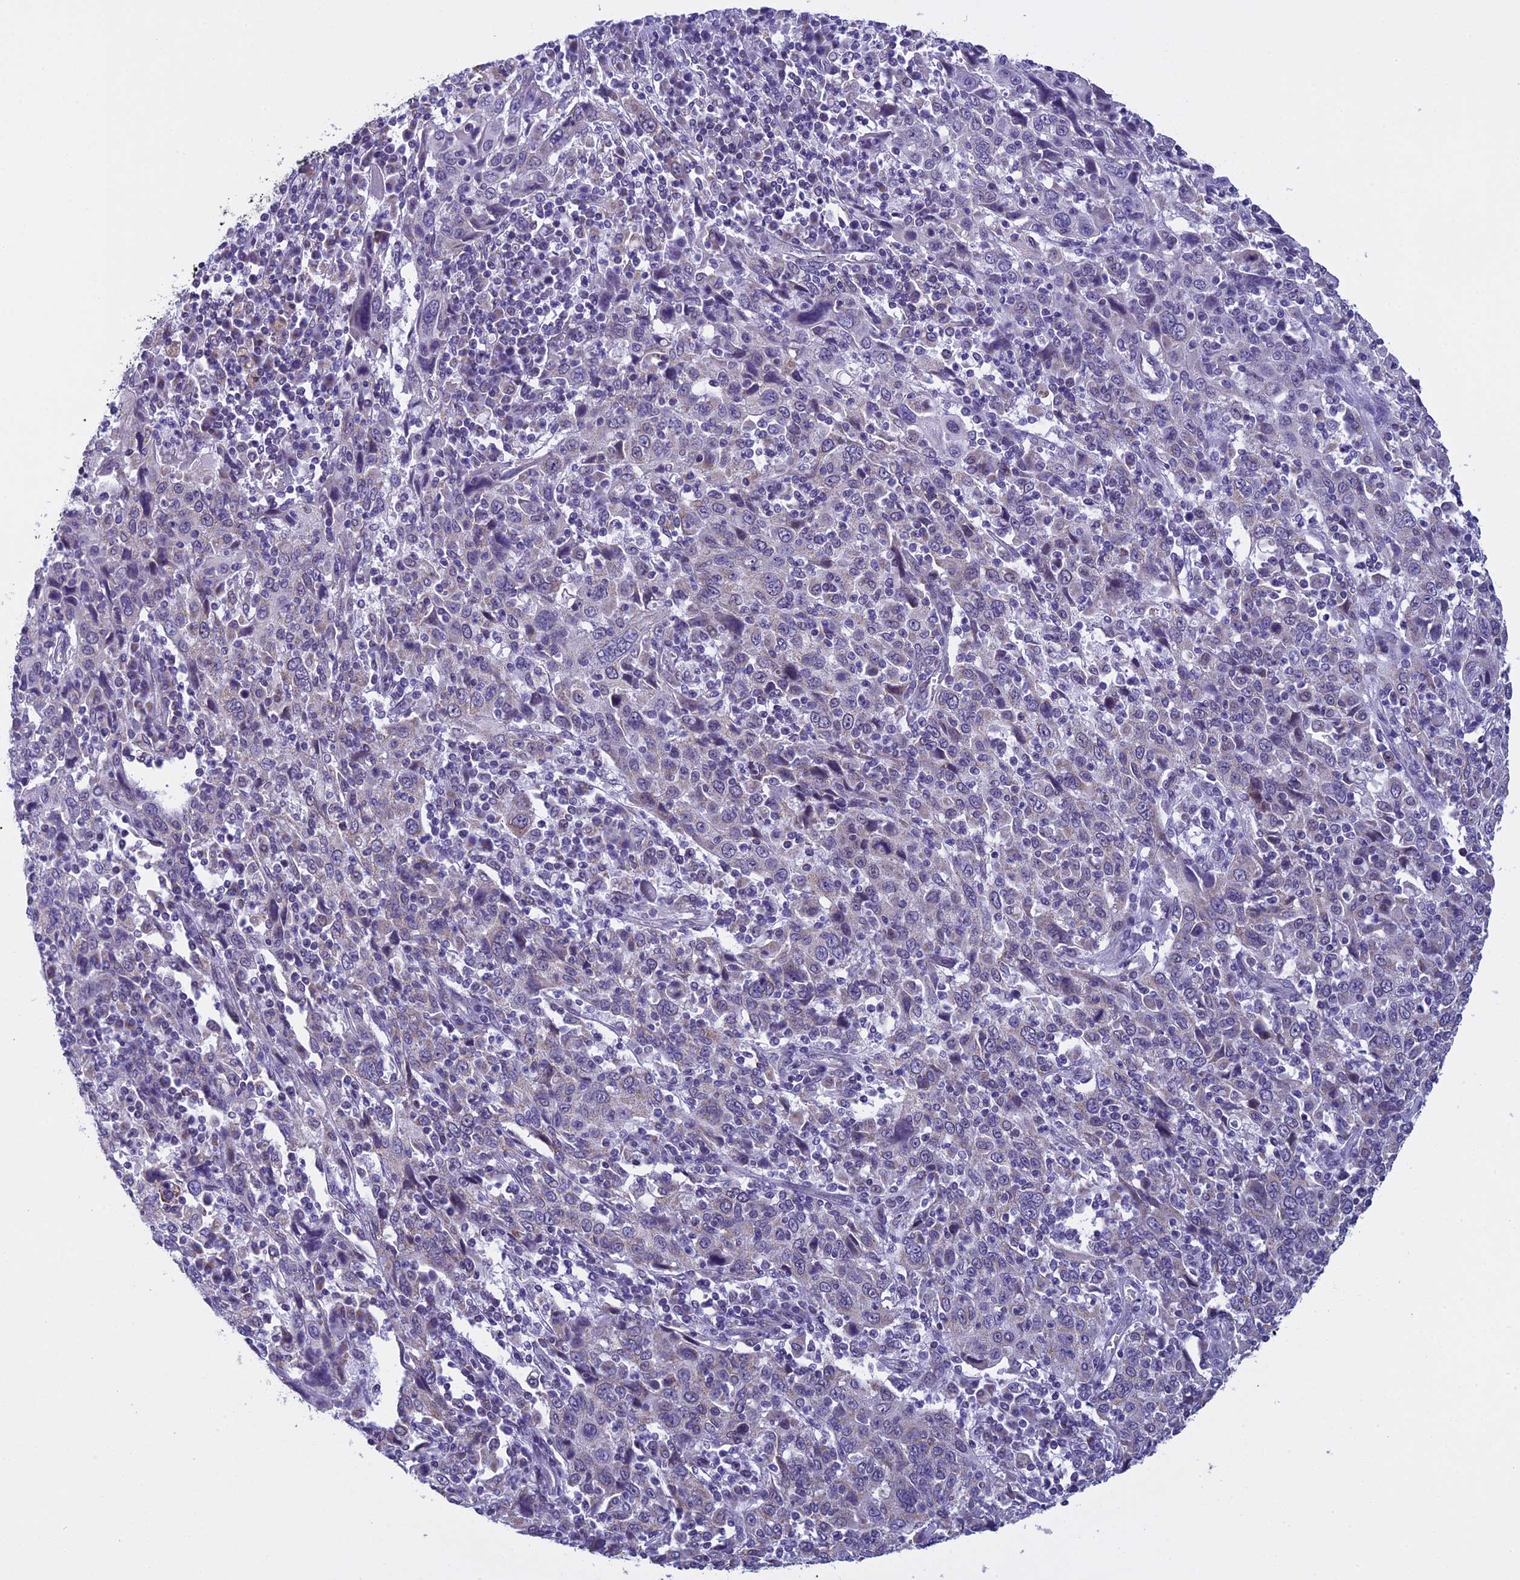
{"staining": {"intensity": "negative", "quantity": "none", "location": "none"}, "tissue": "cervical cancer", "cell_type": "Tumor cells", "image_type": "cancer", "snomed": [{"axis": "morphology", "description": "Squamous cell carcinoma, NOS"}, {"axis": "topography", "description": "Cervix"}], "caption": "The micrograph exhibits no staining of tumor cells in cervical cancer (squamous cell carcinoma).", "gene": "ZNF317", "patient": {"sex": "female", "age": 46}}